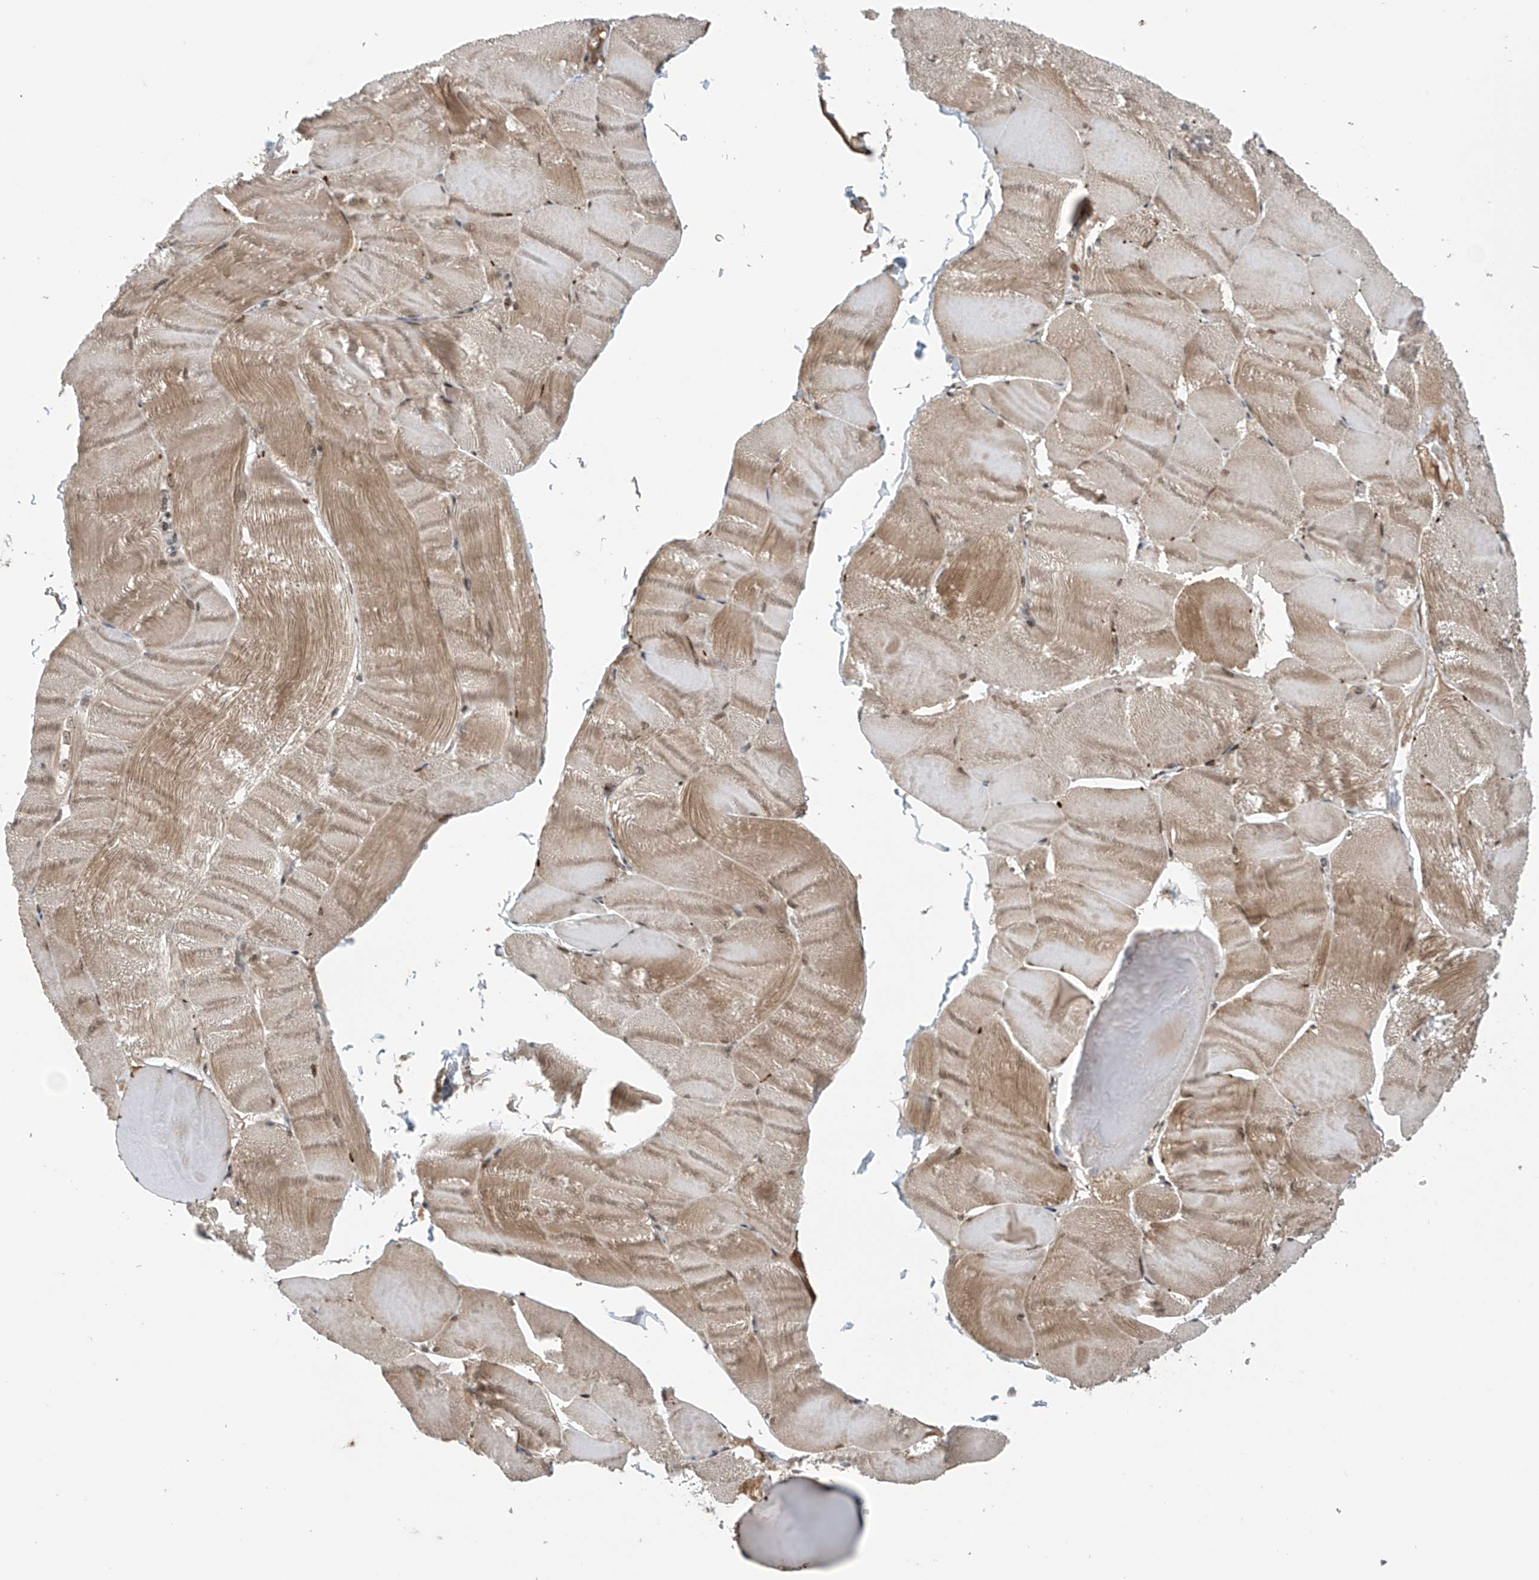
{"staining": {"intensity": "moderate", "quantity": ">75%", "location": "cytoplasmic/membranous,nuclear"}, "tissue": "skeletal muscle", "cell_type": "Myocytes", "image_type": "normal", "snomed": [{"axis": "morphology", "description": "Normal tissue, NOS"}, {"axis": "morphology", "description": "Basal cell carcinoma"}, {"axis": "topography", "description": "Skeletal muscle"}], "caption": "IHC of normal skeletal muscle demonstrates medium levels of moderate cytoplasmic/membranous,nuclear expression in approximately >75% of myocytes. (DAB (3,3'-diaminobenzidine) = brown stain, brightfield microscopy at high magnification).", "gene": "ABHD13", "patient": {"sex": "female", "age": 64}}